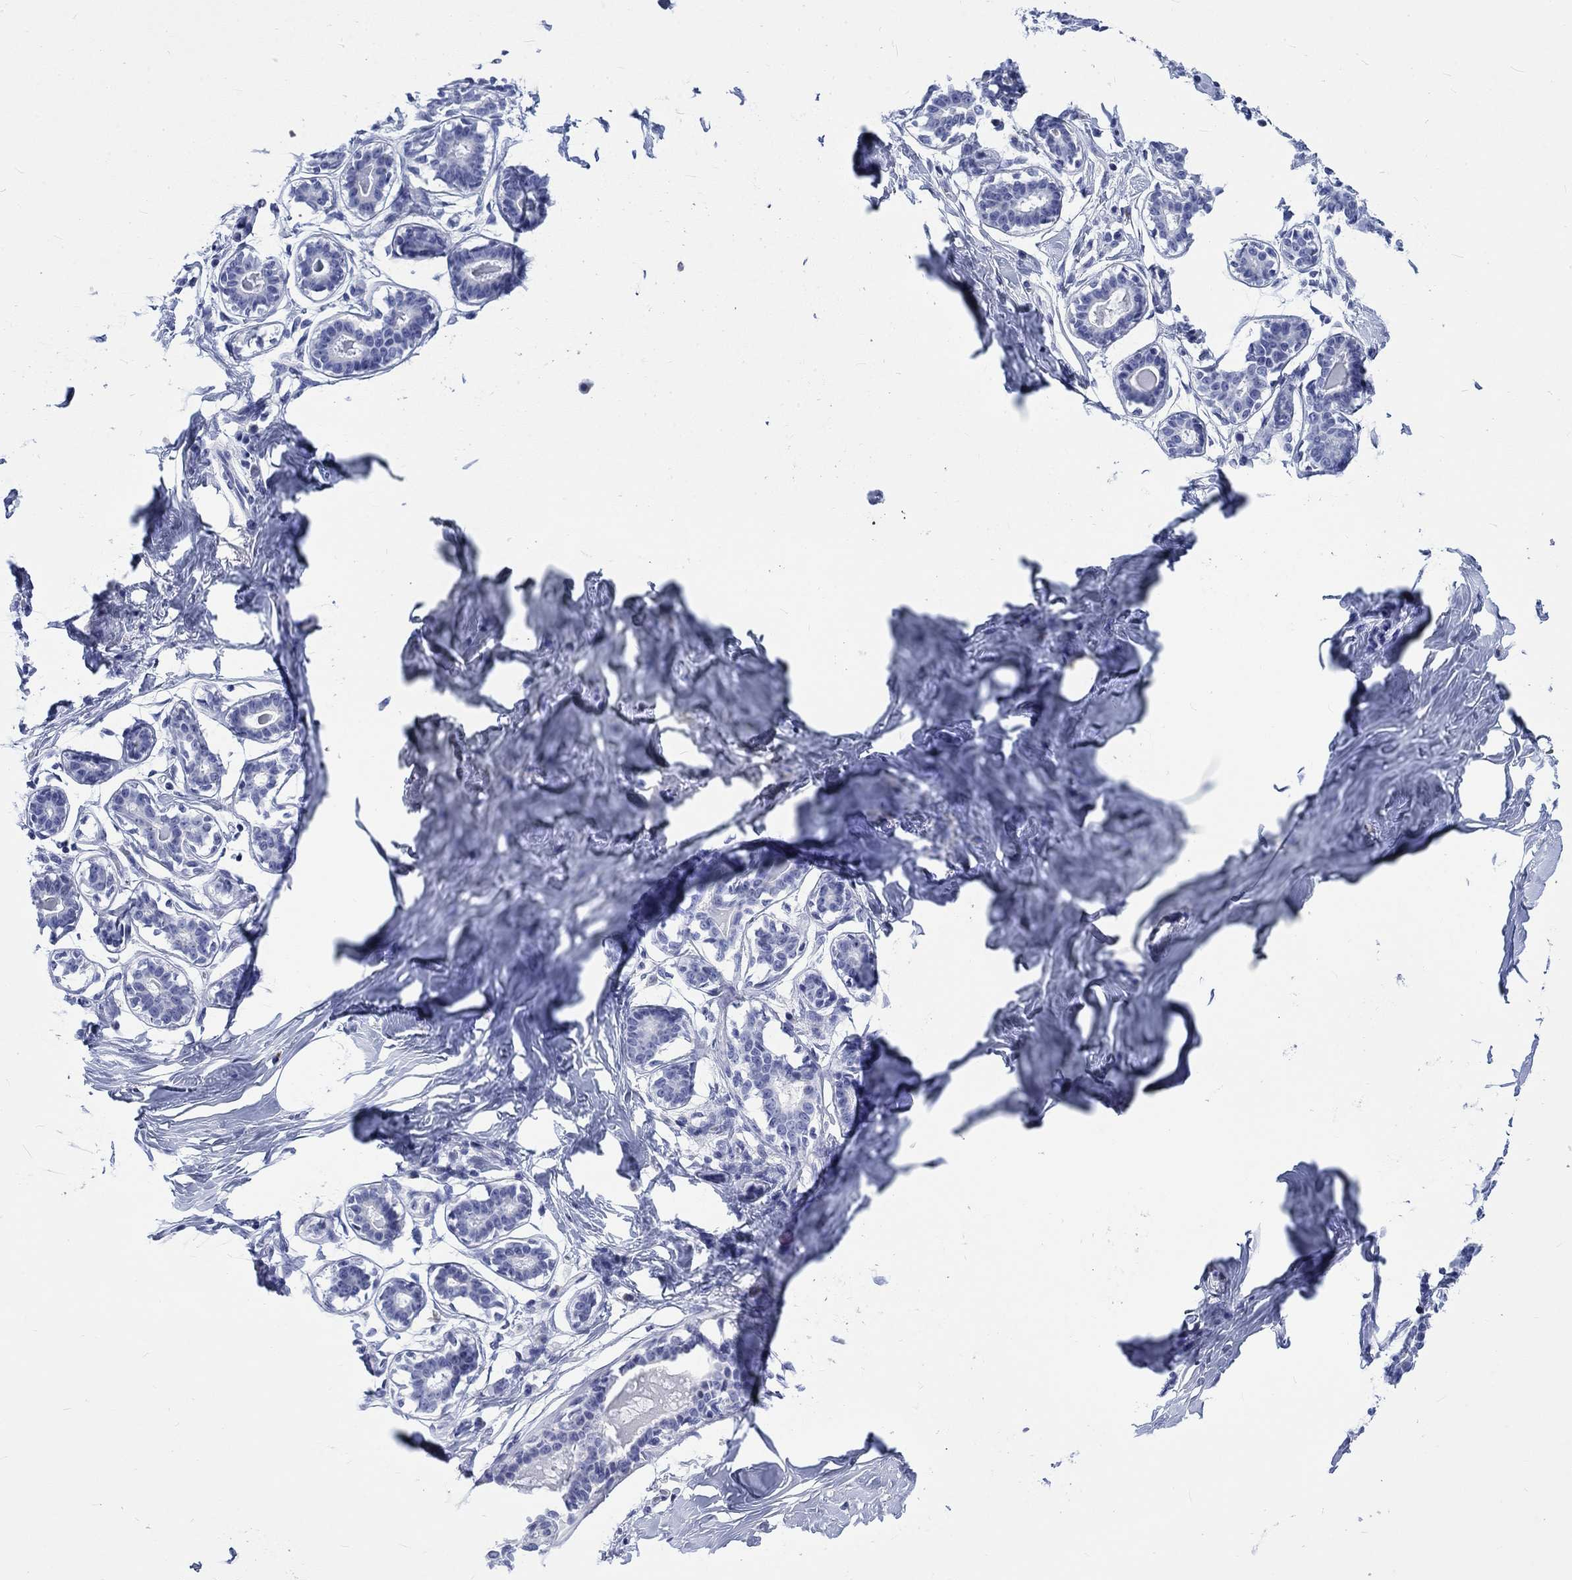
{"staining": {"intensity": "negative", "quantity": "none", "location": "none"}, "tissue": "breast", "cell_type": "Adipocytes", "image_type": "normal", "snomed": [{"axis": "morphology", "description": "Normal tissue, NOS"}, {"axis": "morphology", "description": "Lobular carcinoma, in situ"}, {"axis": "topography", "description": "Breast"}], "caption": "Image shows no protein positivity in adipocytes of unremarkable breast. (Stains: DAB (3,3'-diaminobenzidine) IHC with hematoxylin counter stain, Microscopy: brightfield microscopy at high magnification).", "gene": "KRT76", "patient": {"sex": "female", "age": 35}}